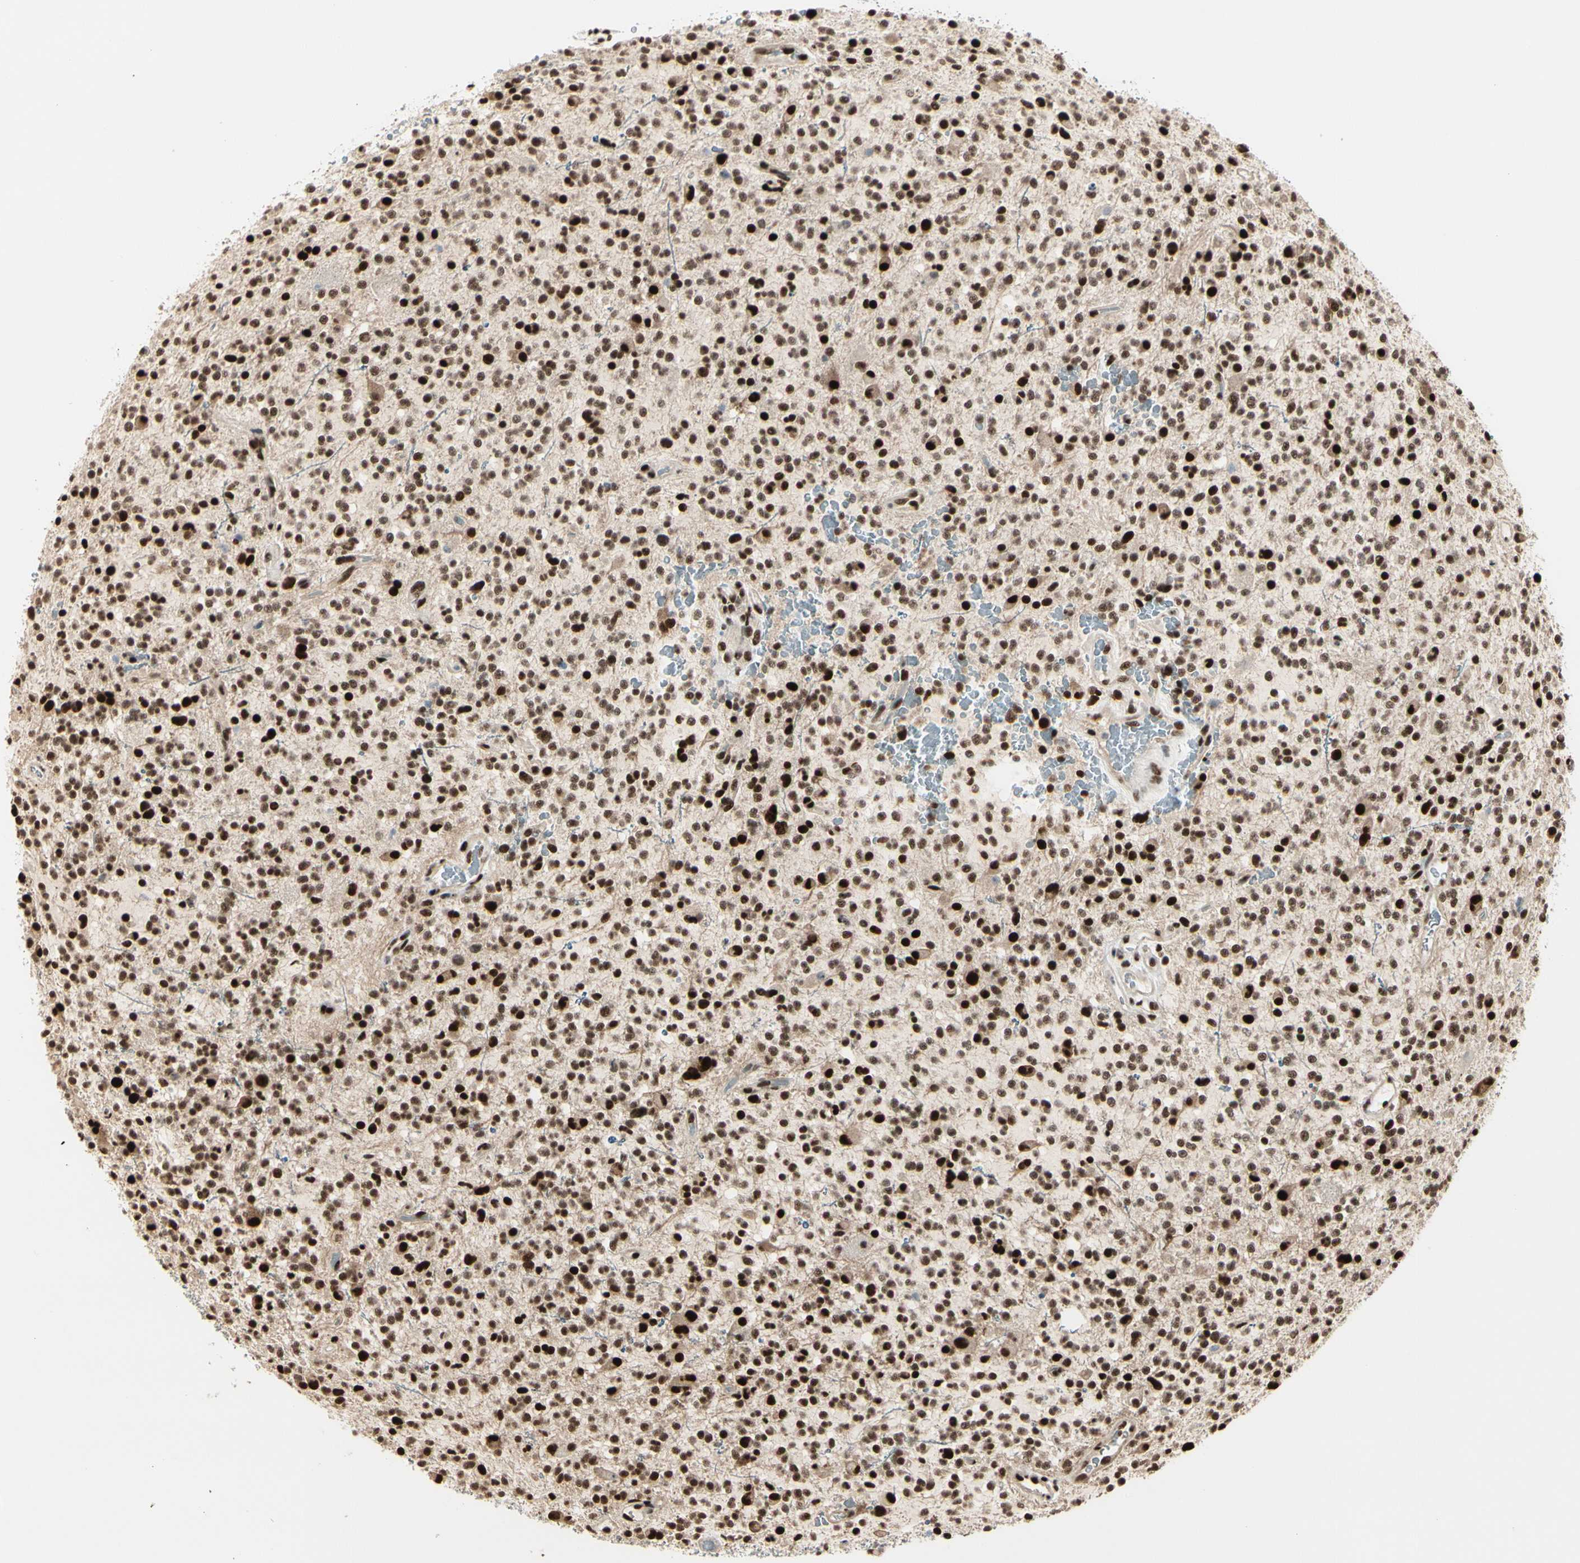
{"staining": {"intensity": "strong", "quantity": ">75%", "location": "nuclear"}, "tissue": "glioma", "cell_type": "Tumor cells", "image_type": "cancer", "snomed": [{"axis": "morphology", "description": "Glioma, malignant, High grade"}, {"axis": "topography", "description": "Brain"}], "caption": "IHC micrograph of malignant high-grade glioma stained for a protein (brown), which shows high levels of strong nuclear staining in approximately >75% of tumor cells.", "gene": "HEXIM1", "patient": {"sex": "male", "age": 48}}